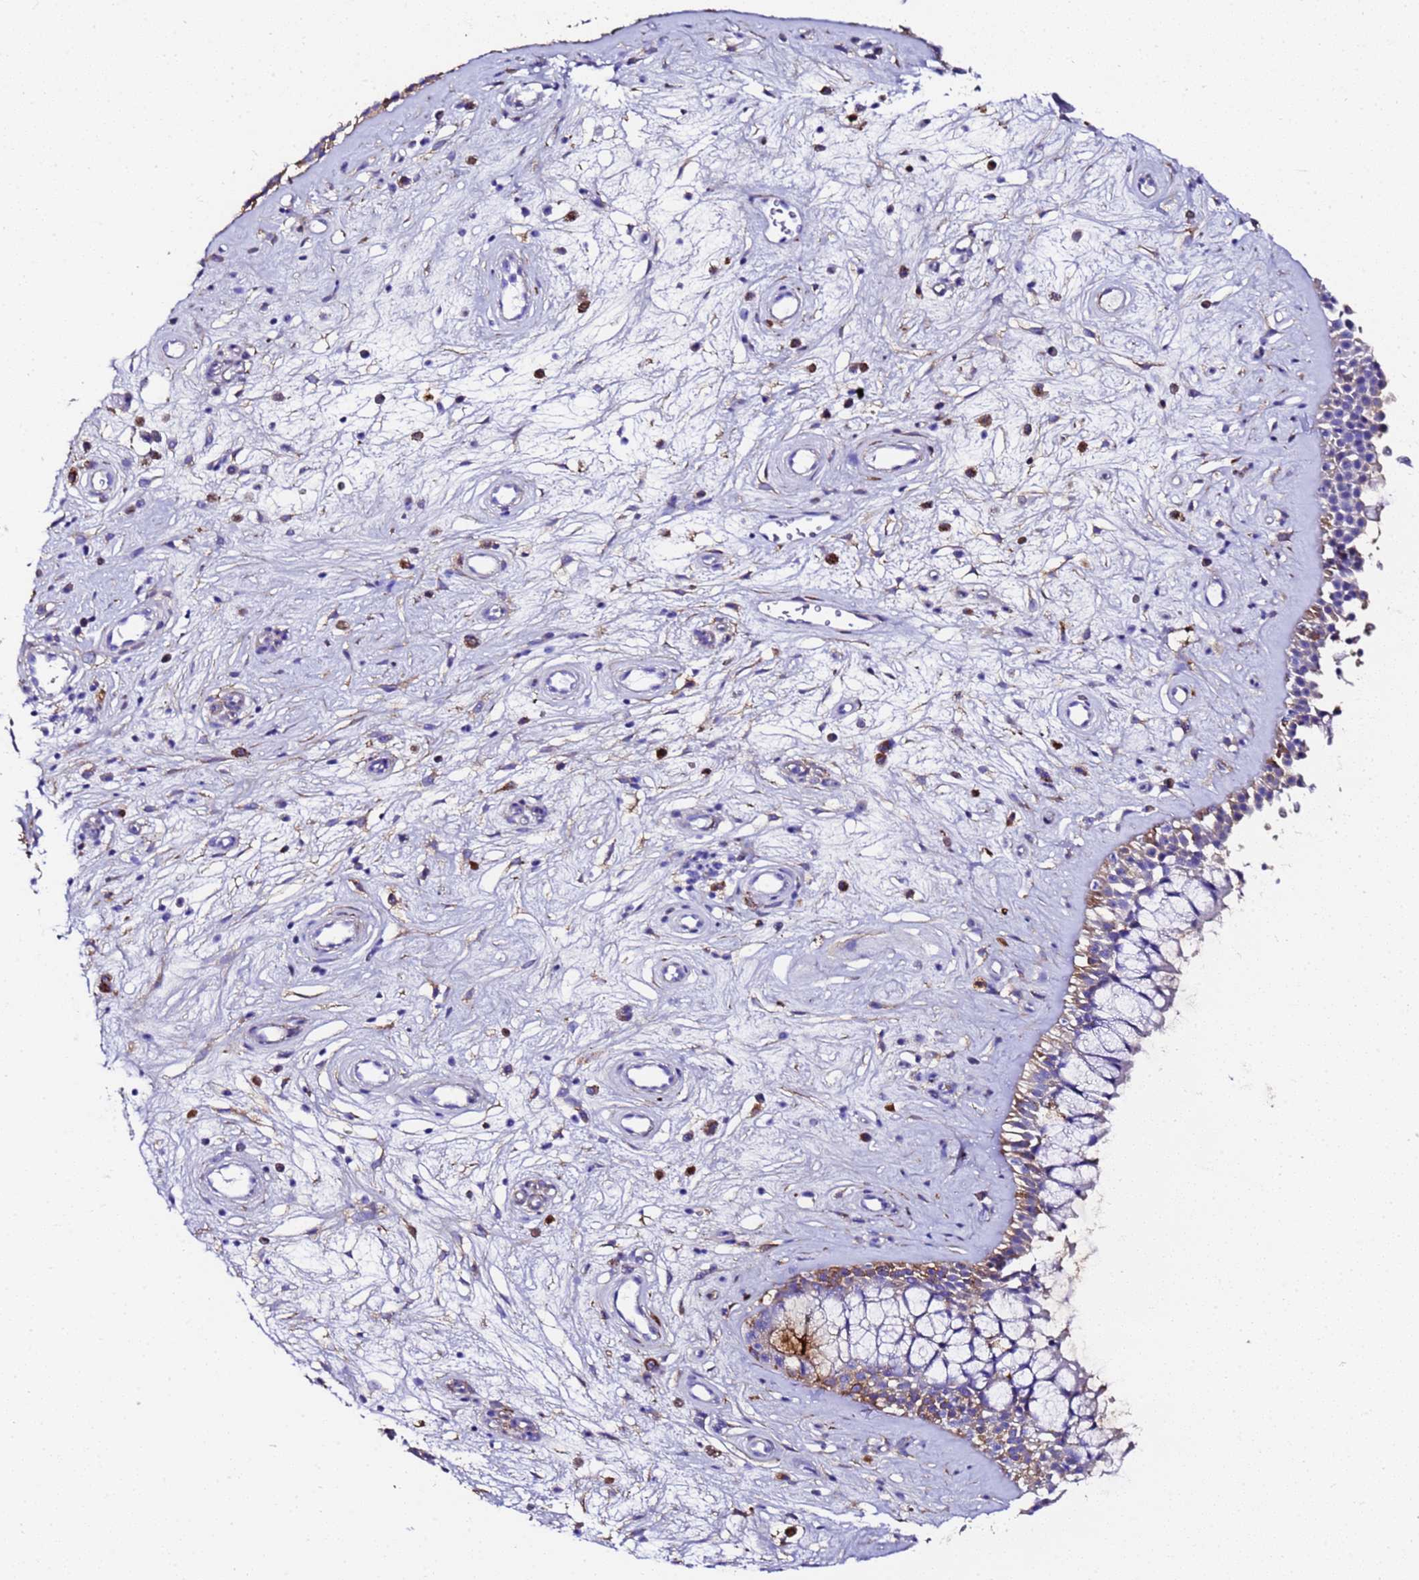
{"staining": {"intensity": "moderate", "quantity": "<25%", "location": "cytoplasmic/membranous"}, "tissue": "nasopharynx", "cell_type": "Respiratory epithelial cells", "image_type": "normal", "snomed": [{"axis": "morphology", "description": "Normal tissue, NOS"}, {"axis": "topography", "description": "Nasopharynx"}], "caption": "Unremarkable nasopharynx shows moderate cytoplasmic/membranous positivity in approximately <25% of respiratory epithelial cells The staining is performed using DAB brown chromogen to label protein expression. The nuclei are counter-stained blue using hematoxylin..", "gene": "FTL", "patient": {"sex": "male", "age": 32}}